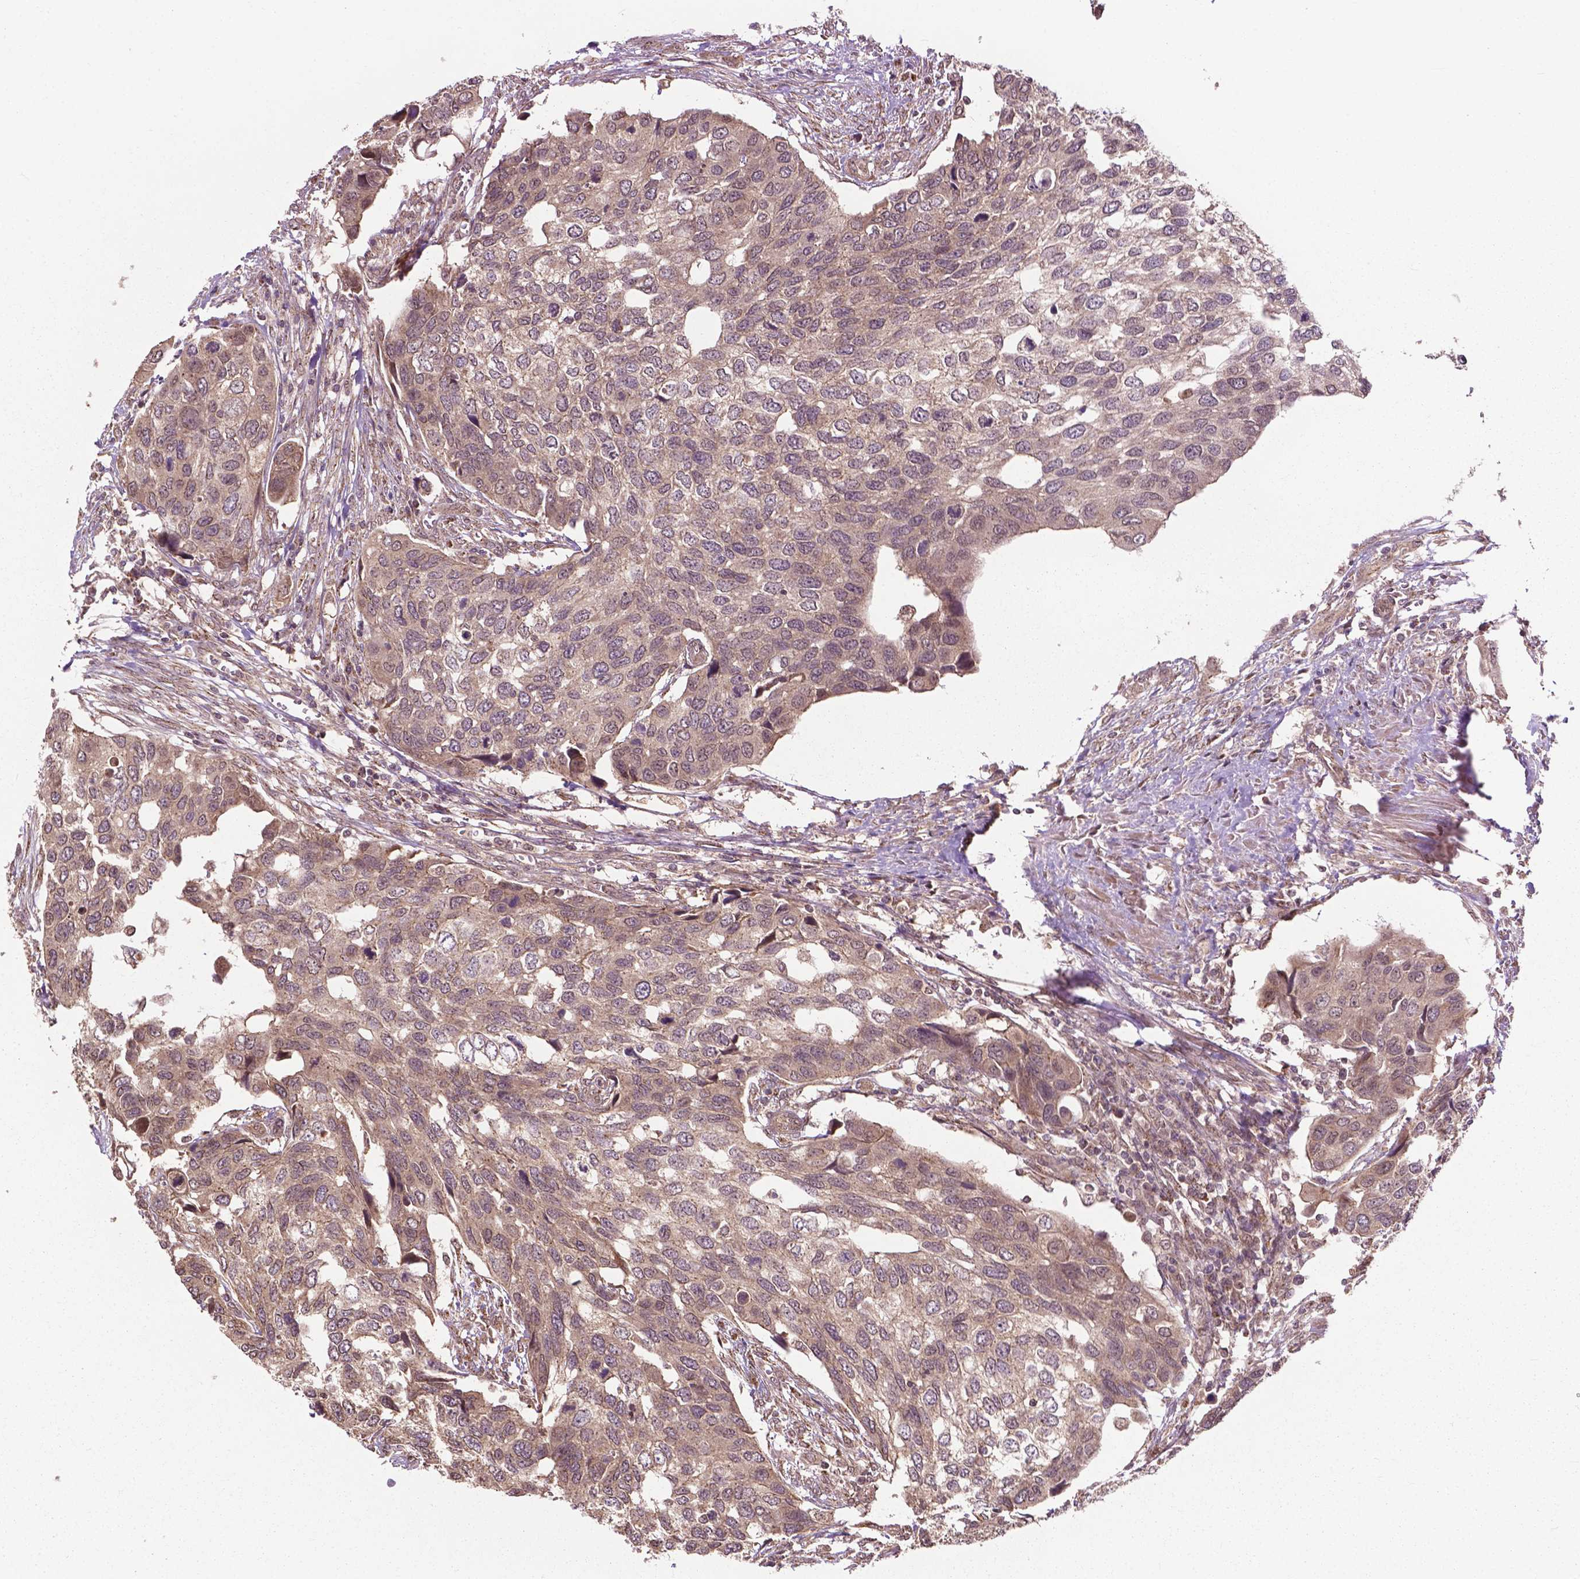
{"staining": {"intensity": "weak", "quantity": "<25%", "location": "cytoplasmic/membranous"}, "tissue": "urothelial cancer", "cell_type": "Tumor cells", "image_type": "cancer", "snomed": [{"axis": "morphology", "description": "Urothelial carcinoma, High grade"}, {"axis": "topography", "description": "Urinary bladder"}], "caption": "An immunohistochemistry (IHC) image of urothelial carcinoma (high-grade) is shown. There is no staining in tumor cells of urothelial carcinoma (high-grade). (Immunohistochemistry (ihc), brightfield microscopy, high magnification).", "gene": "PPP1CB", "patient": {"sex": "male", "age": 60}}